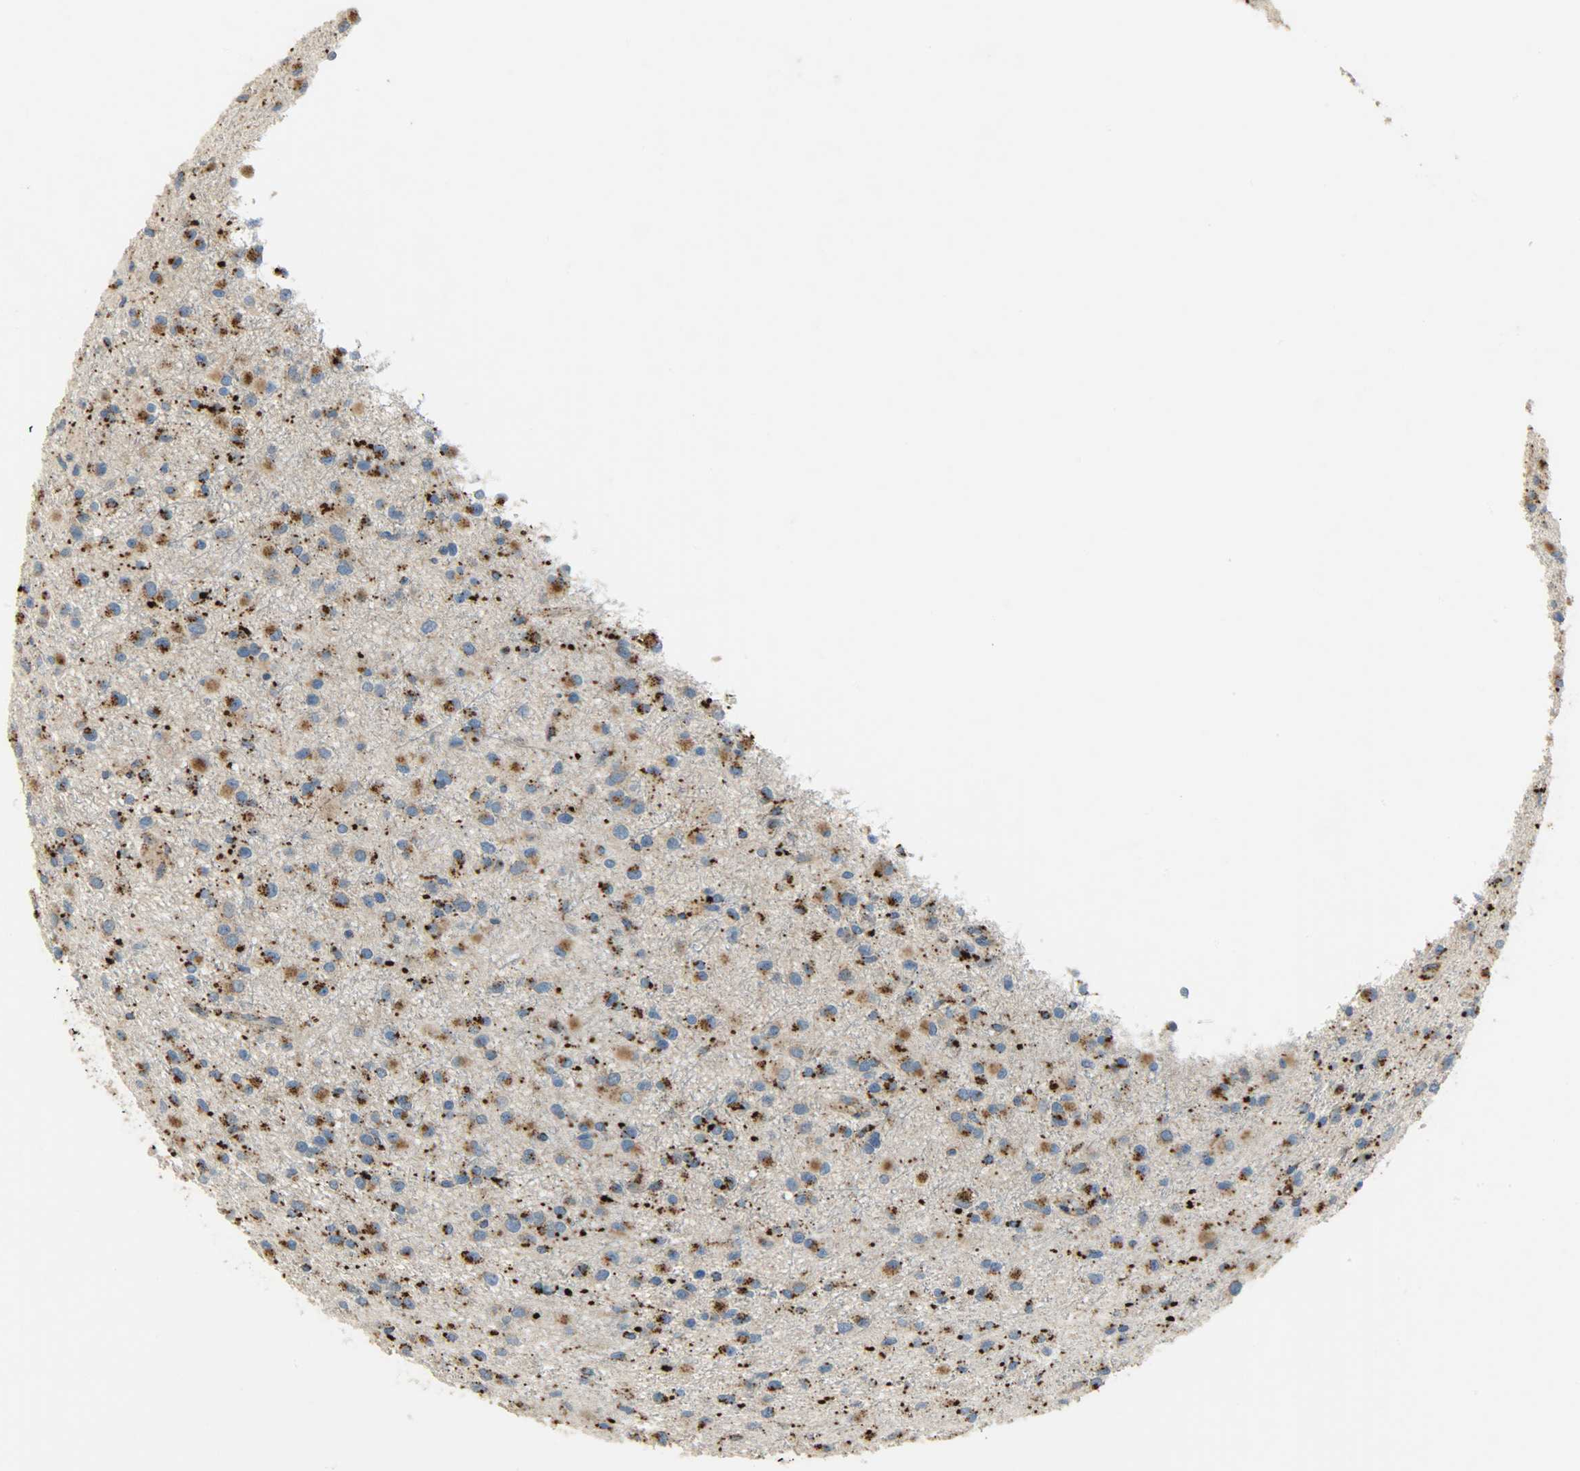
{"staining": {"intensity": "strong", "quantity": ">75%", "location": "cytoplasmic/membranous"}, "tissue": "glioma", "cell_type": "Tumor cells", "image_type": "cancer", "snomed": [{"axis": "morphology", "description": "Glioma, malignant, Low grade"}, {"axis": "topography", "description": "Brain"}], "caption": "Tumor cells reveal strong cytoplasmic/membranous staining in approximately >75% of cells in glioma.", "gene": "ASAH1", "patient": {"sex": "male", "age": 42}}